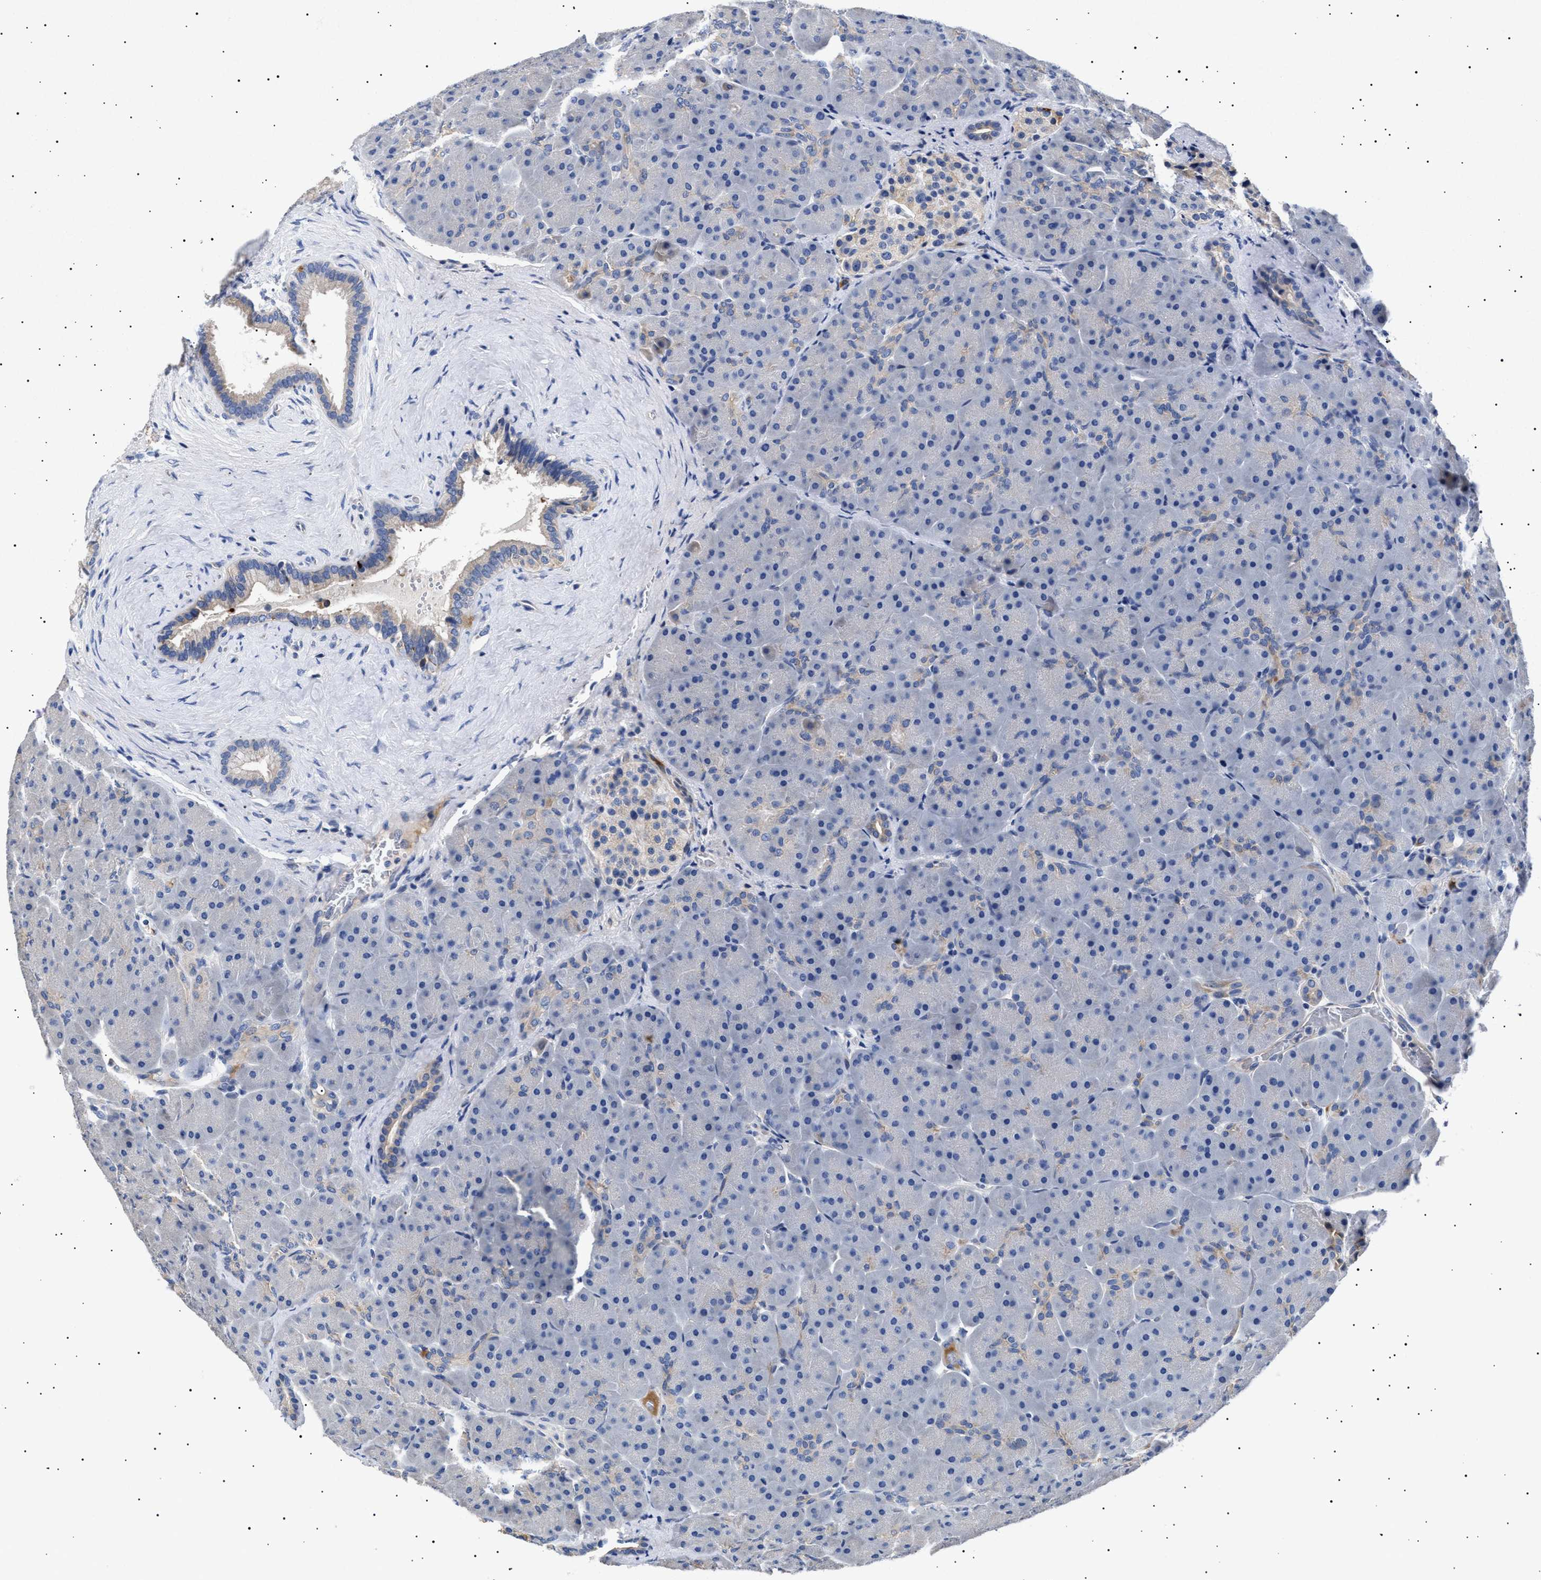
{"staining": {"intensity": "weak", "quantity": "<25%", "location": "cytoplasmic/membranous"}, "tissue": "pancreas", "cell_type": "Exocrine glandular cells", "image_type": "normal", "snomed": [{"axis": "morphology", "description": "Normal tissue, NOS"}, {"axis": "topography", "description": "Pancreas"}], "caption": "A histopathology image of pancreas stained for a protein shows no brown staining in exocrine glandular cells. (DAB immunohistochemistry (IHC) visualized using brightfield microscopy, high magnification).", "gene": "HEMGN", "patient": {"sex": "male", "age": 66}}